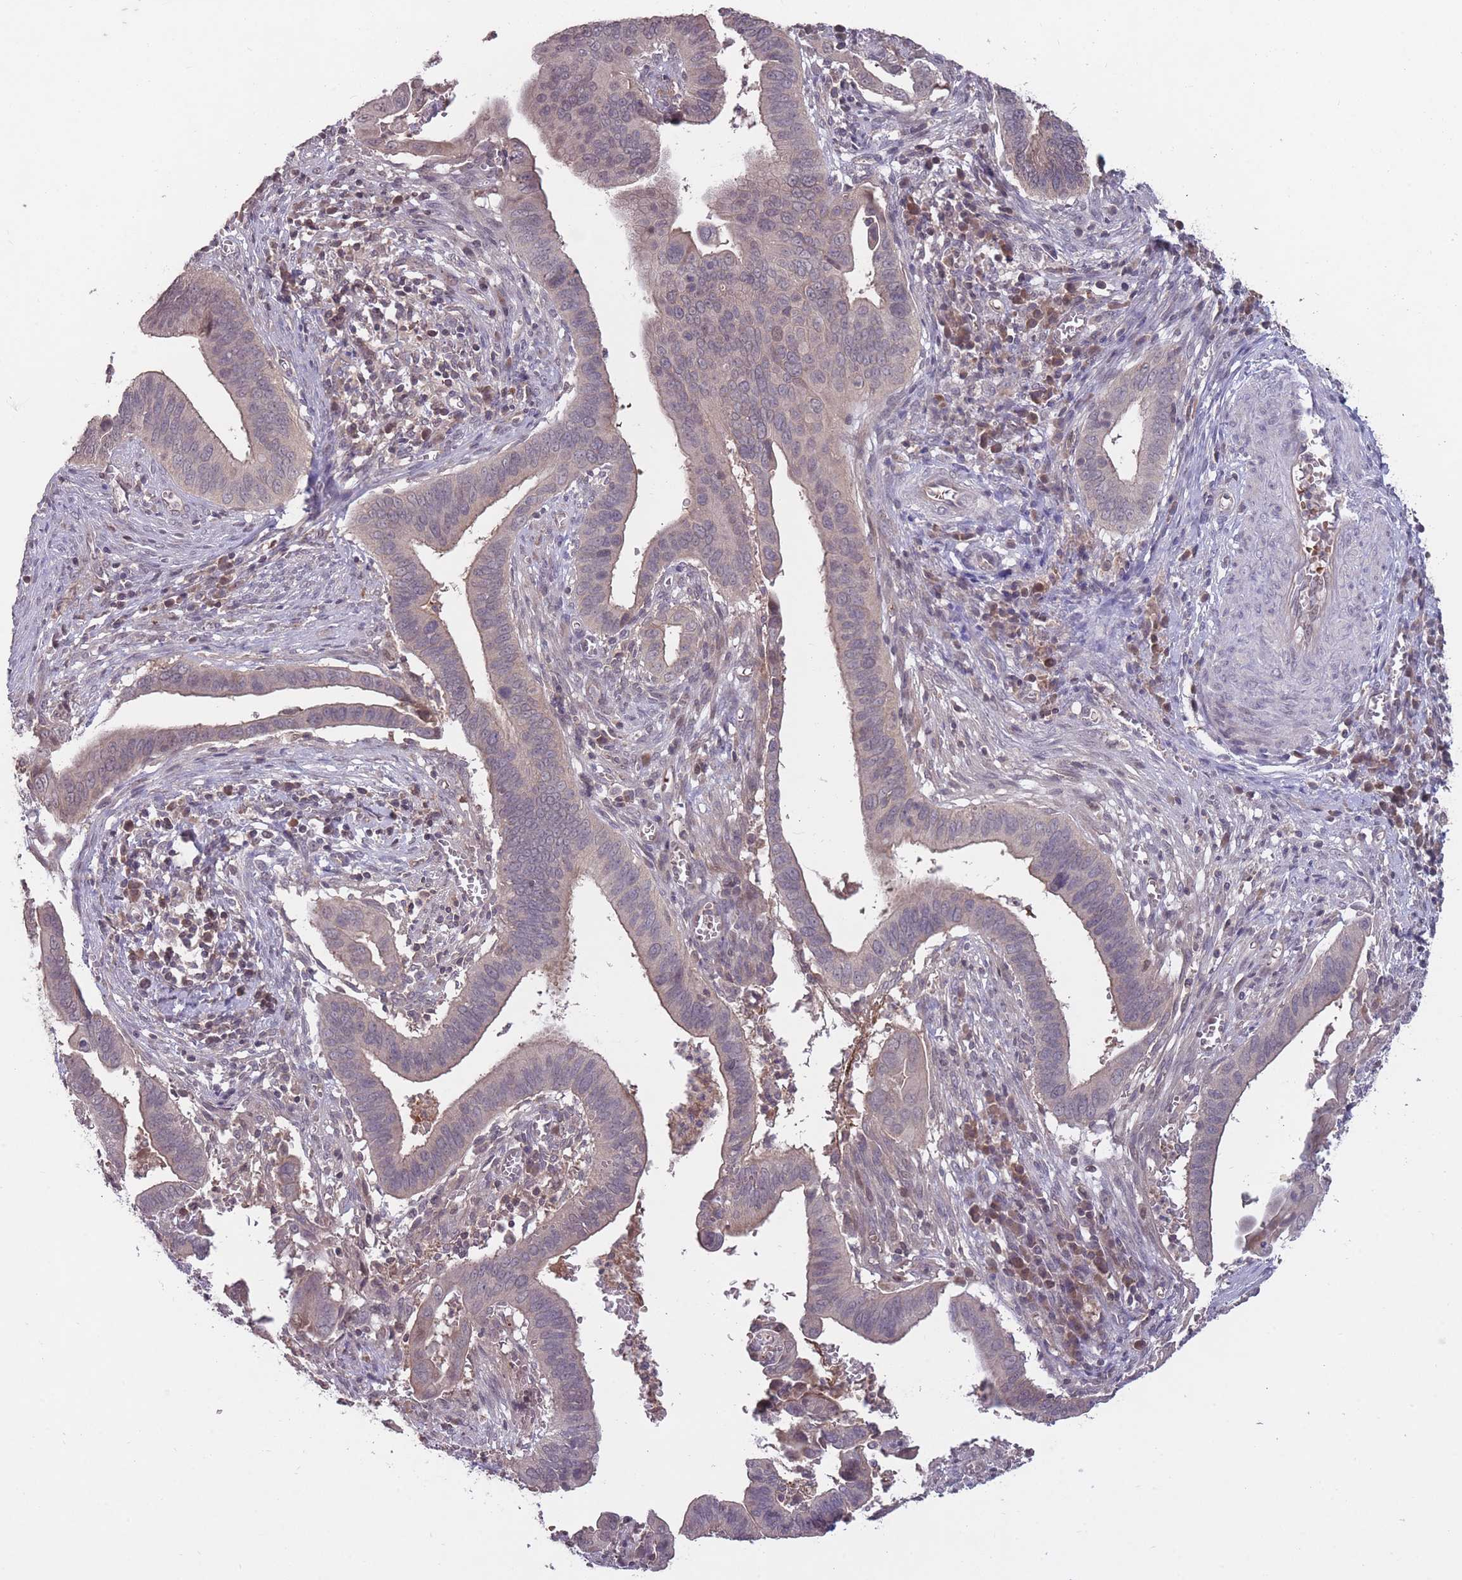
{"staining": {"intensity": "weak", "quantity": "<25%", "location": "cytoplasmic/membranous"}, "tissue": "cervical cancer", "cell_type": "Tumor cells", "image_type": "cancer", "snomed": [{"axis": "morphology", "description": "Adenocarcinoma, NOS"}, {"axis": "topography", "description": "Cervix"}], "caption": "Histopathology image shows no significant protein expression in tumor cells of cervical adenocarcinoma.", "gene": "ADCYAP1R1", "patient": {"sex": "female", "age": 42}}